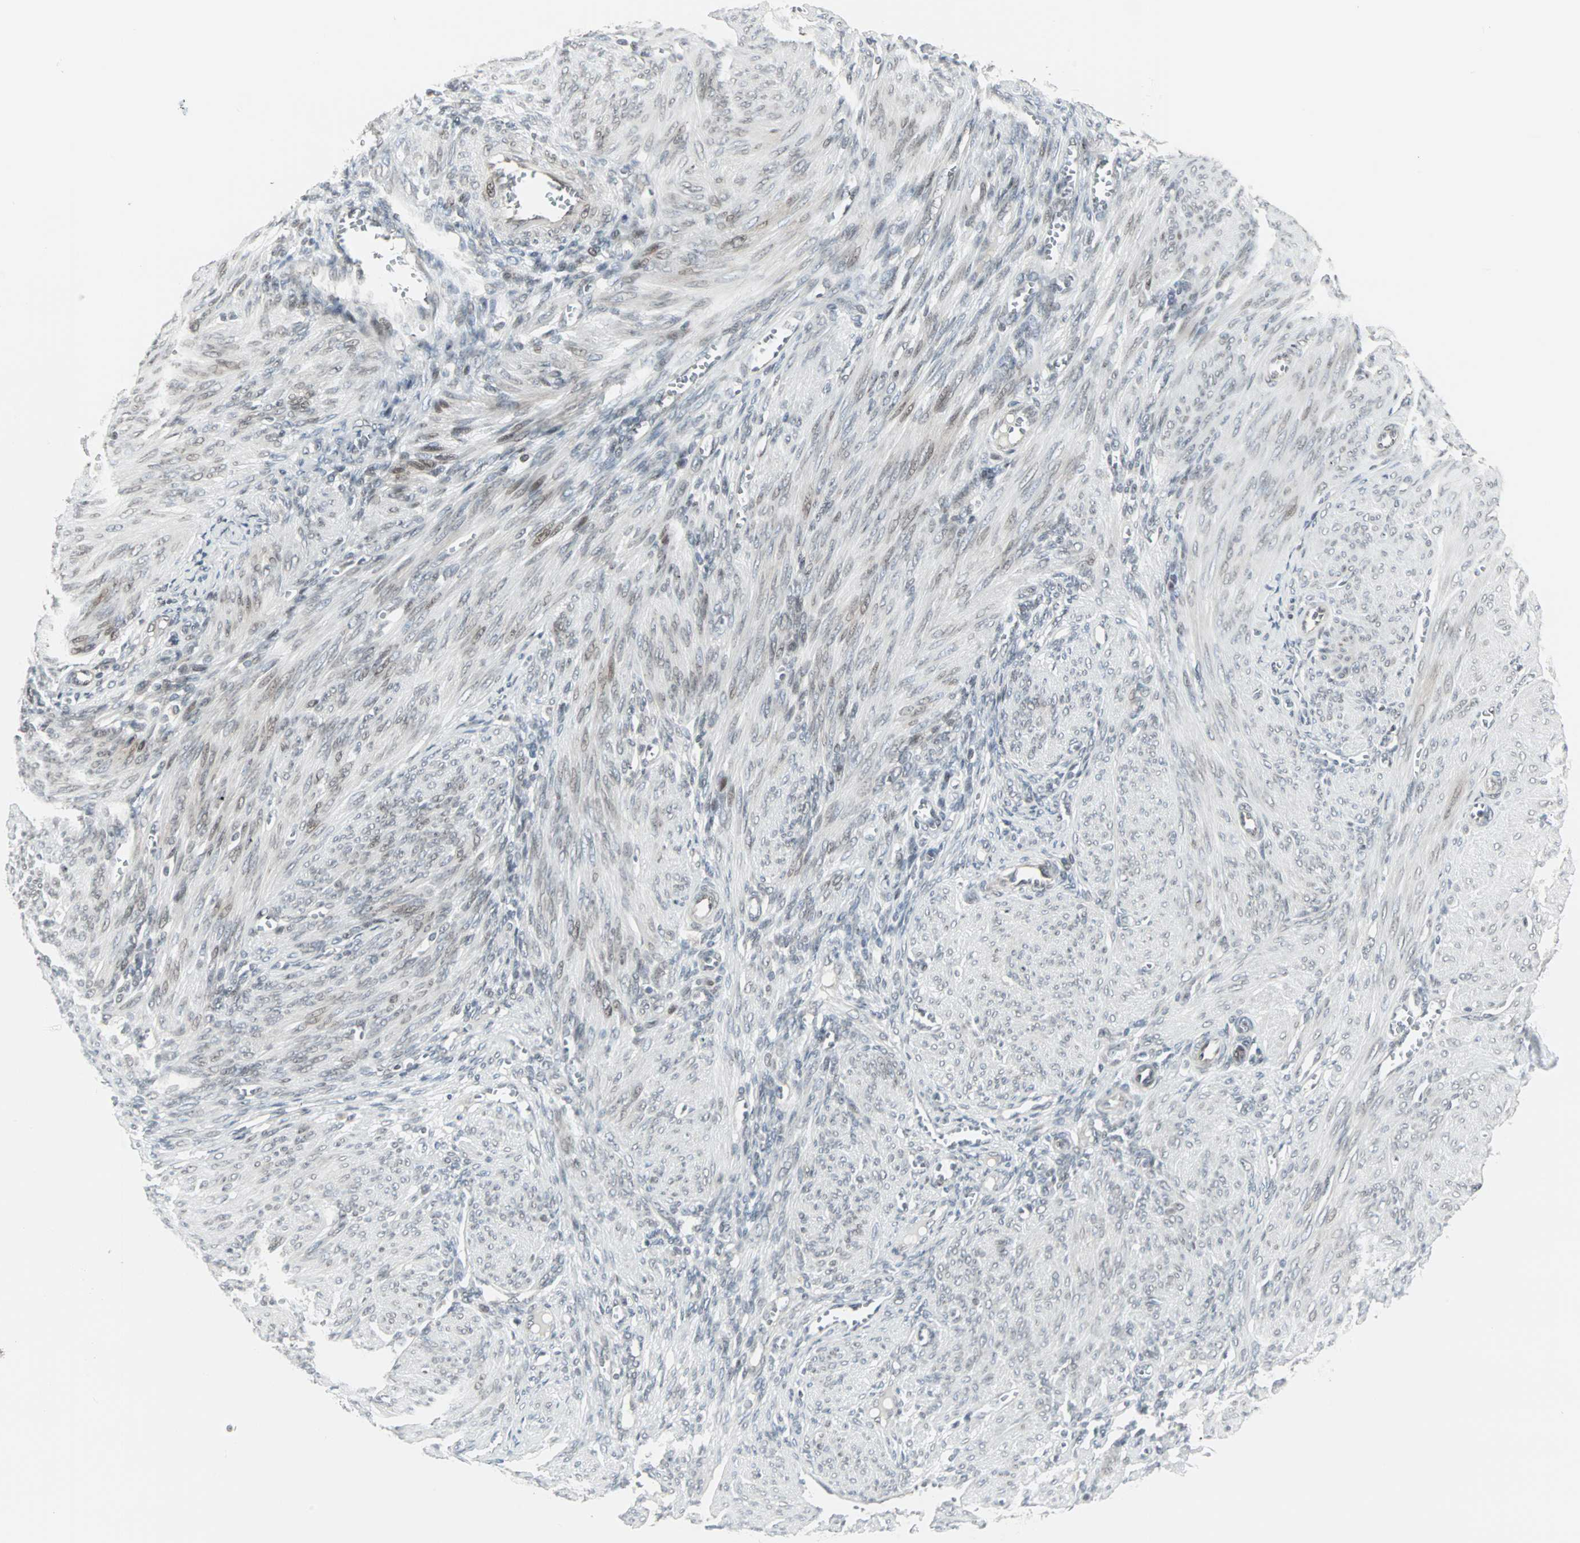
{"staining": {"intensity": "negative", "quantity": "none", "location": "none"}, "tissue": "endometrium", "cell_type": "Cells in endometrial stroma", "image_type": "normal", "snomed": [{"axis": "morphology", "description": "Normal tissue, NOS"}, {"axis": "topography", "description": "Endometrium"}], "caption": "An immunohistochemistry (IHC) micrograph of normal endometrium is shown. There is no staining in cells in endometrial stroma of endometrium. (DAB immunohistochemistry, high magnification).", "gene": "CBLC", "patient": {"sex": "female", "age": 72}}